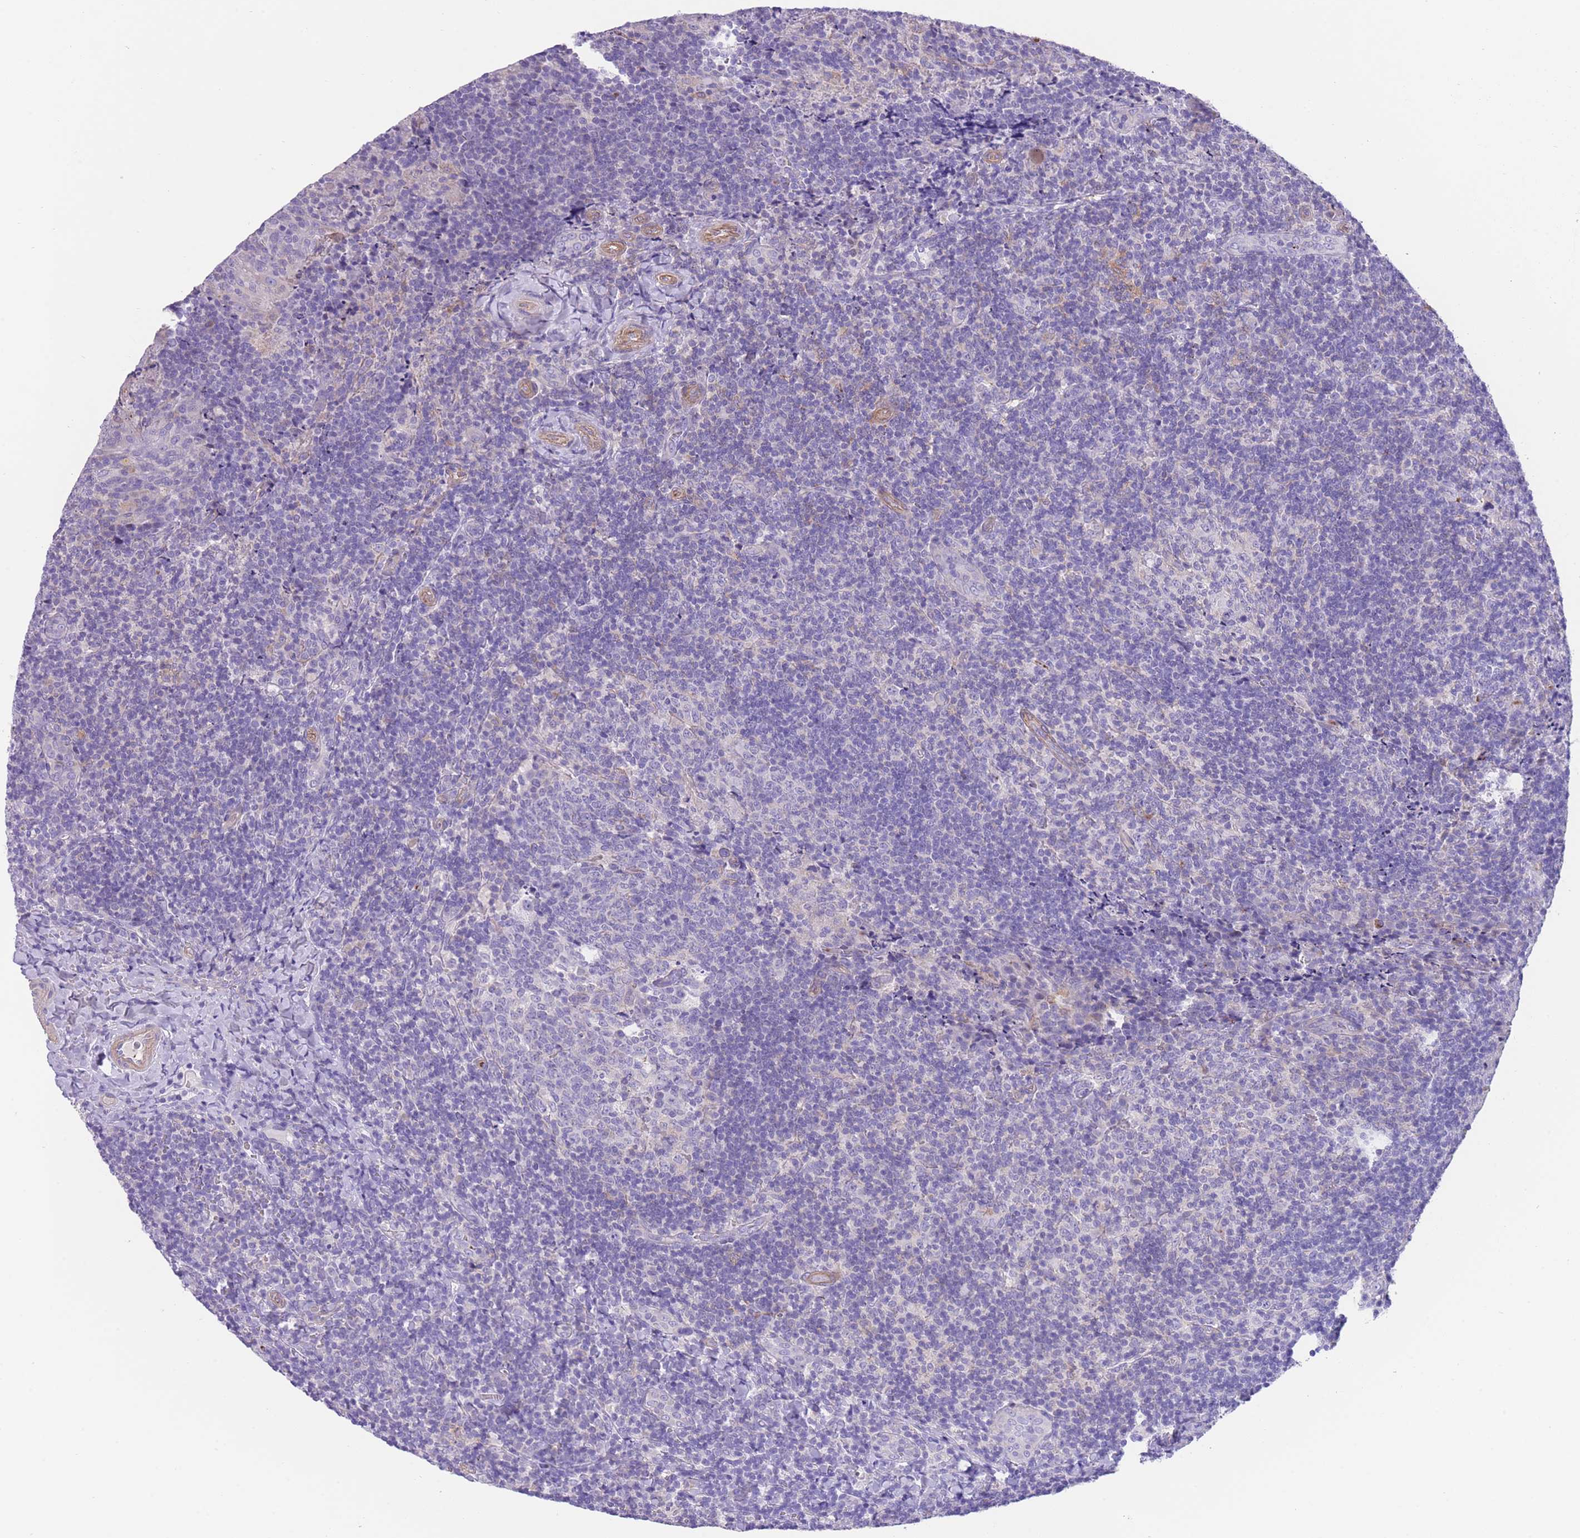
{"staining": {"intensity": "negative", "quantity": "none", "location": "none"}, "tissue": "tonsil", "cell_type": "Germinal center cells", "image_type": "normal", "snomed": [{"axis": "morphology", "description": "Normal tissue, NOS"}, {"axis": "topography", "description": "Tonsil"}], "caption": "IHC photomicrograph of benign human tonsil stained for a protein (brown), which exhibits no expression in germinal center cells. Nuclei are stained in blue.", "gene": "ENSG00000289258", "patient": {"sex": "male", "age": 17}}